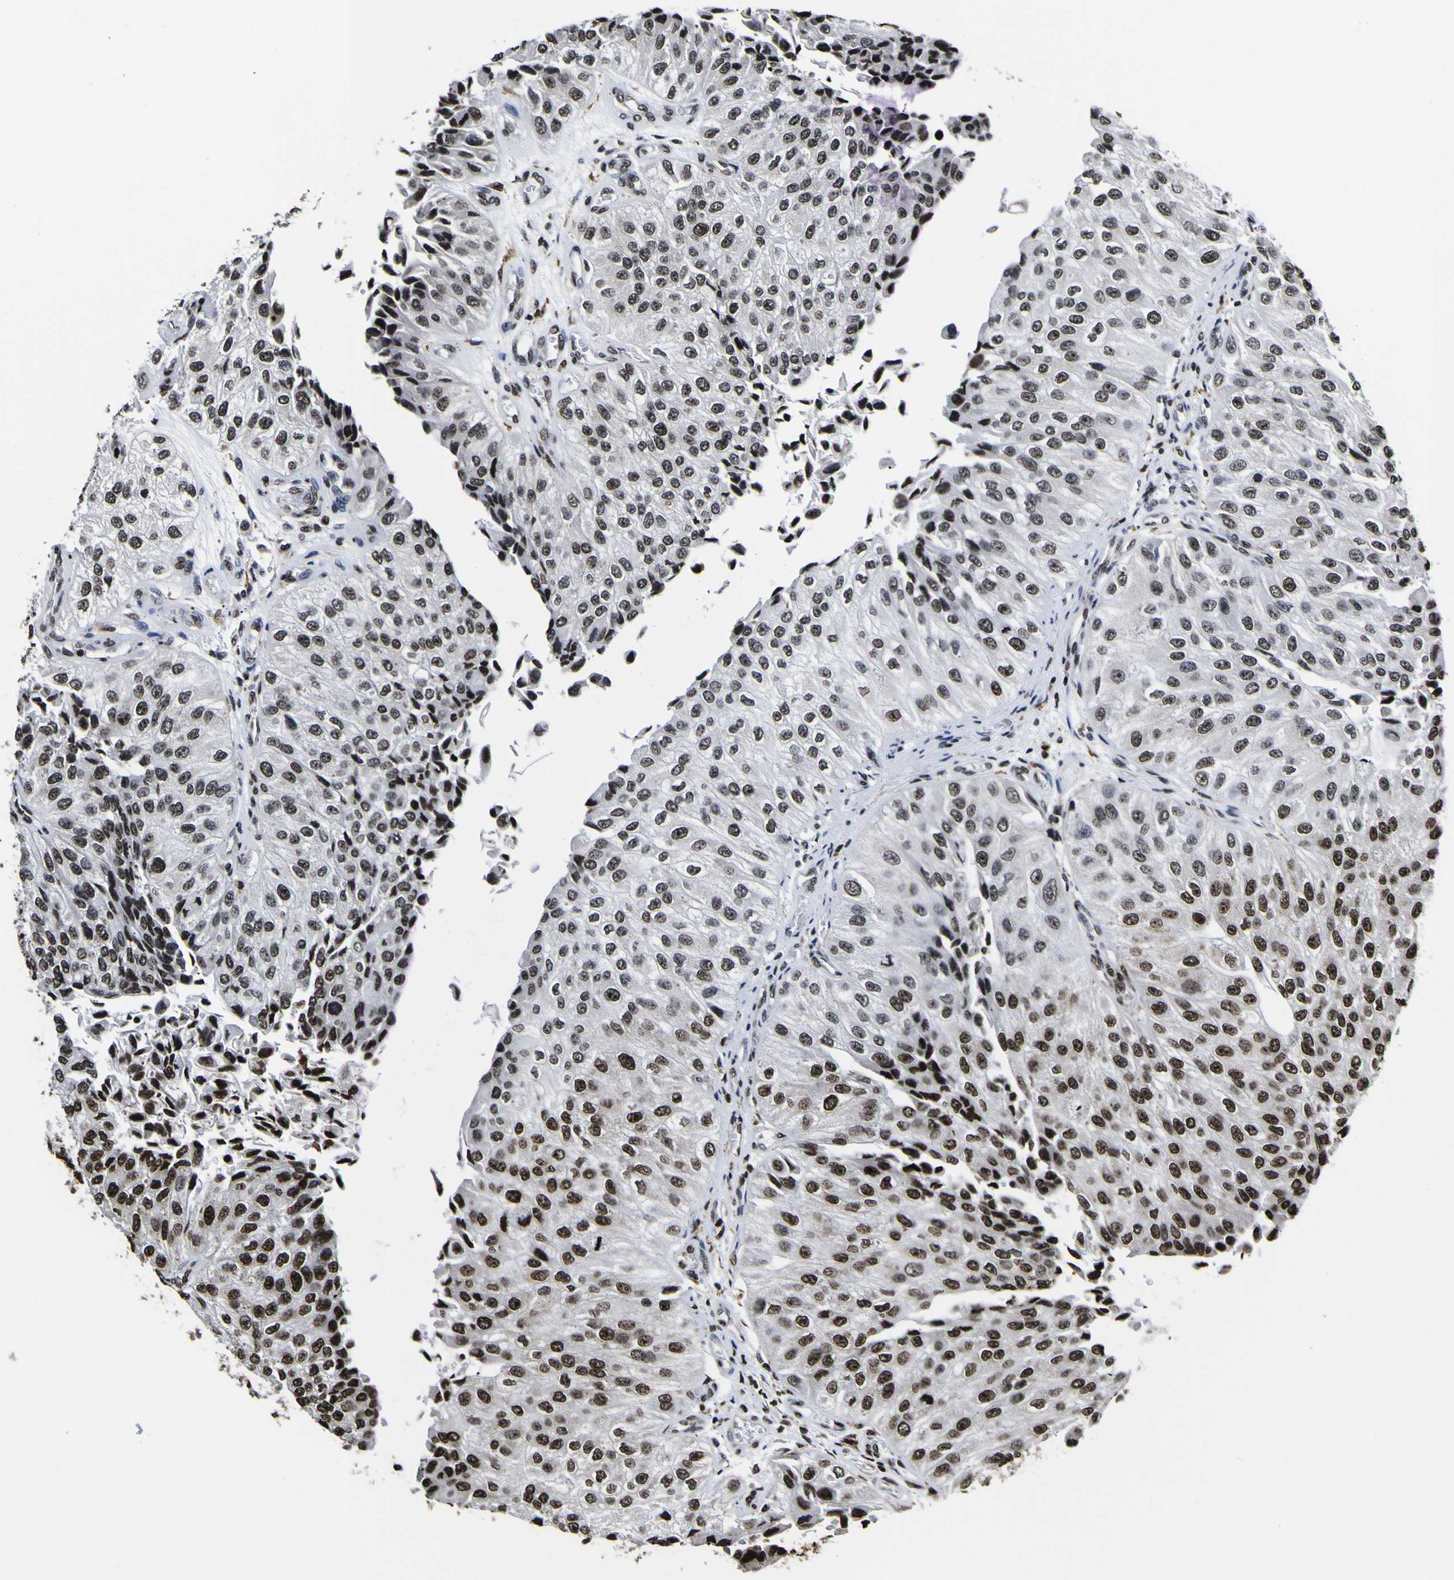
{"staining": {"intensity": "strong", "quantity": "25%-75%", "location": "nuclear"}, "tissue": "urothelial cancer", "cell_type": "Tumor cells", "image_type": "cancer", "snomed": [{"axis": "morphology", "description": "Urothelial carcinoma, High grade"}, {"axis": "topography", "description": "Kidney"}, {"axis": "topography", "description": "Urinary bladder"}], "caption": "Urothelial cancer stained for a protein displays strong nuclear positivity in tumor cells.", "gene": "PIAS1", "patient": {"sex": "male", "age": 77}}